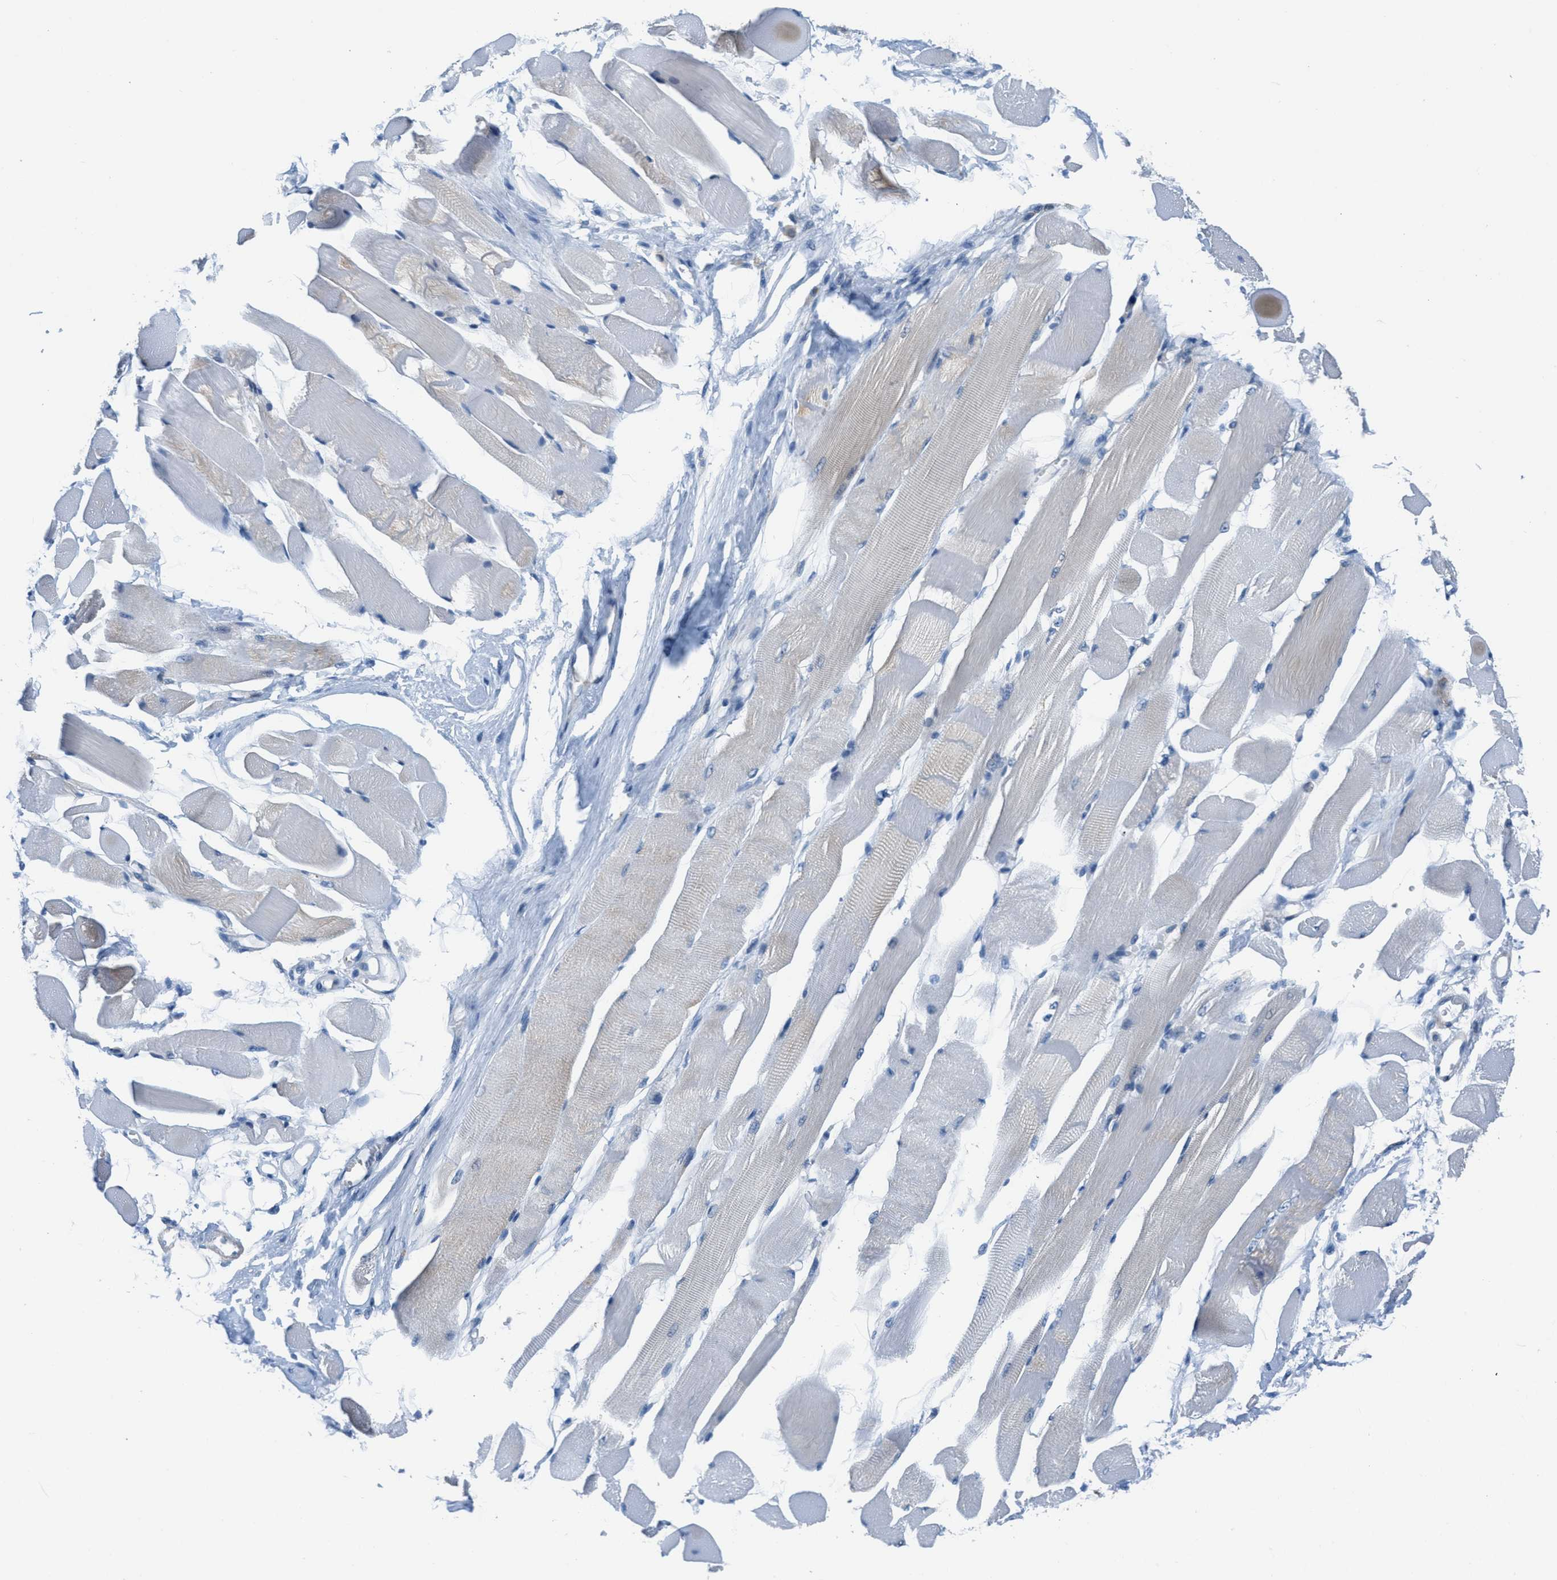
{"staining": {"intensity": "weak", "quantity": "<25%", "location": "cytoplasmic/membranous"}, "tissue": "skeletal muscle", "cell_type": "Myocytes", "image_type": "normal", "snomed": [{"axis": "morphology", "description": "Normal tissue, NOS"}, {"axis": "topography", "description": "Skeletal muscle"}, {"axis": "topography", "description": "Peripheral nerve tissue"}], "caption": "This is a image of immunohistochemistry (IHC) staining of normal skeletal muscle, which shows no staining in myocytes.", "gene": "MAPRE2", "patient": {"sex": "female", "age": 84}}